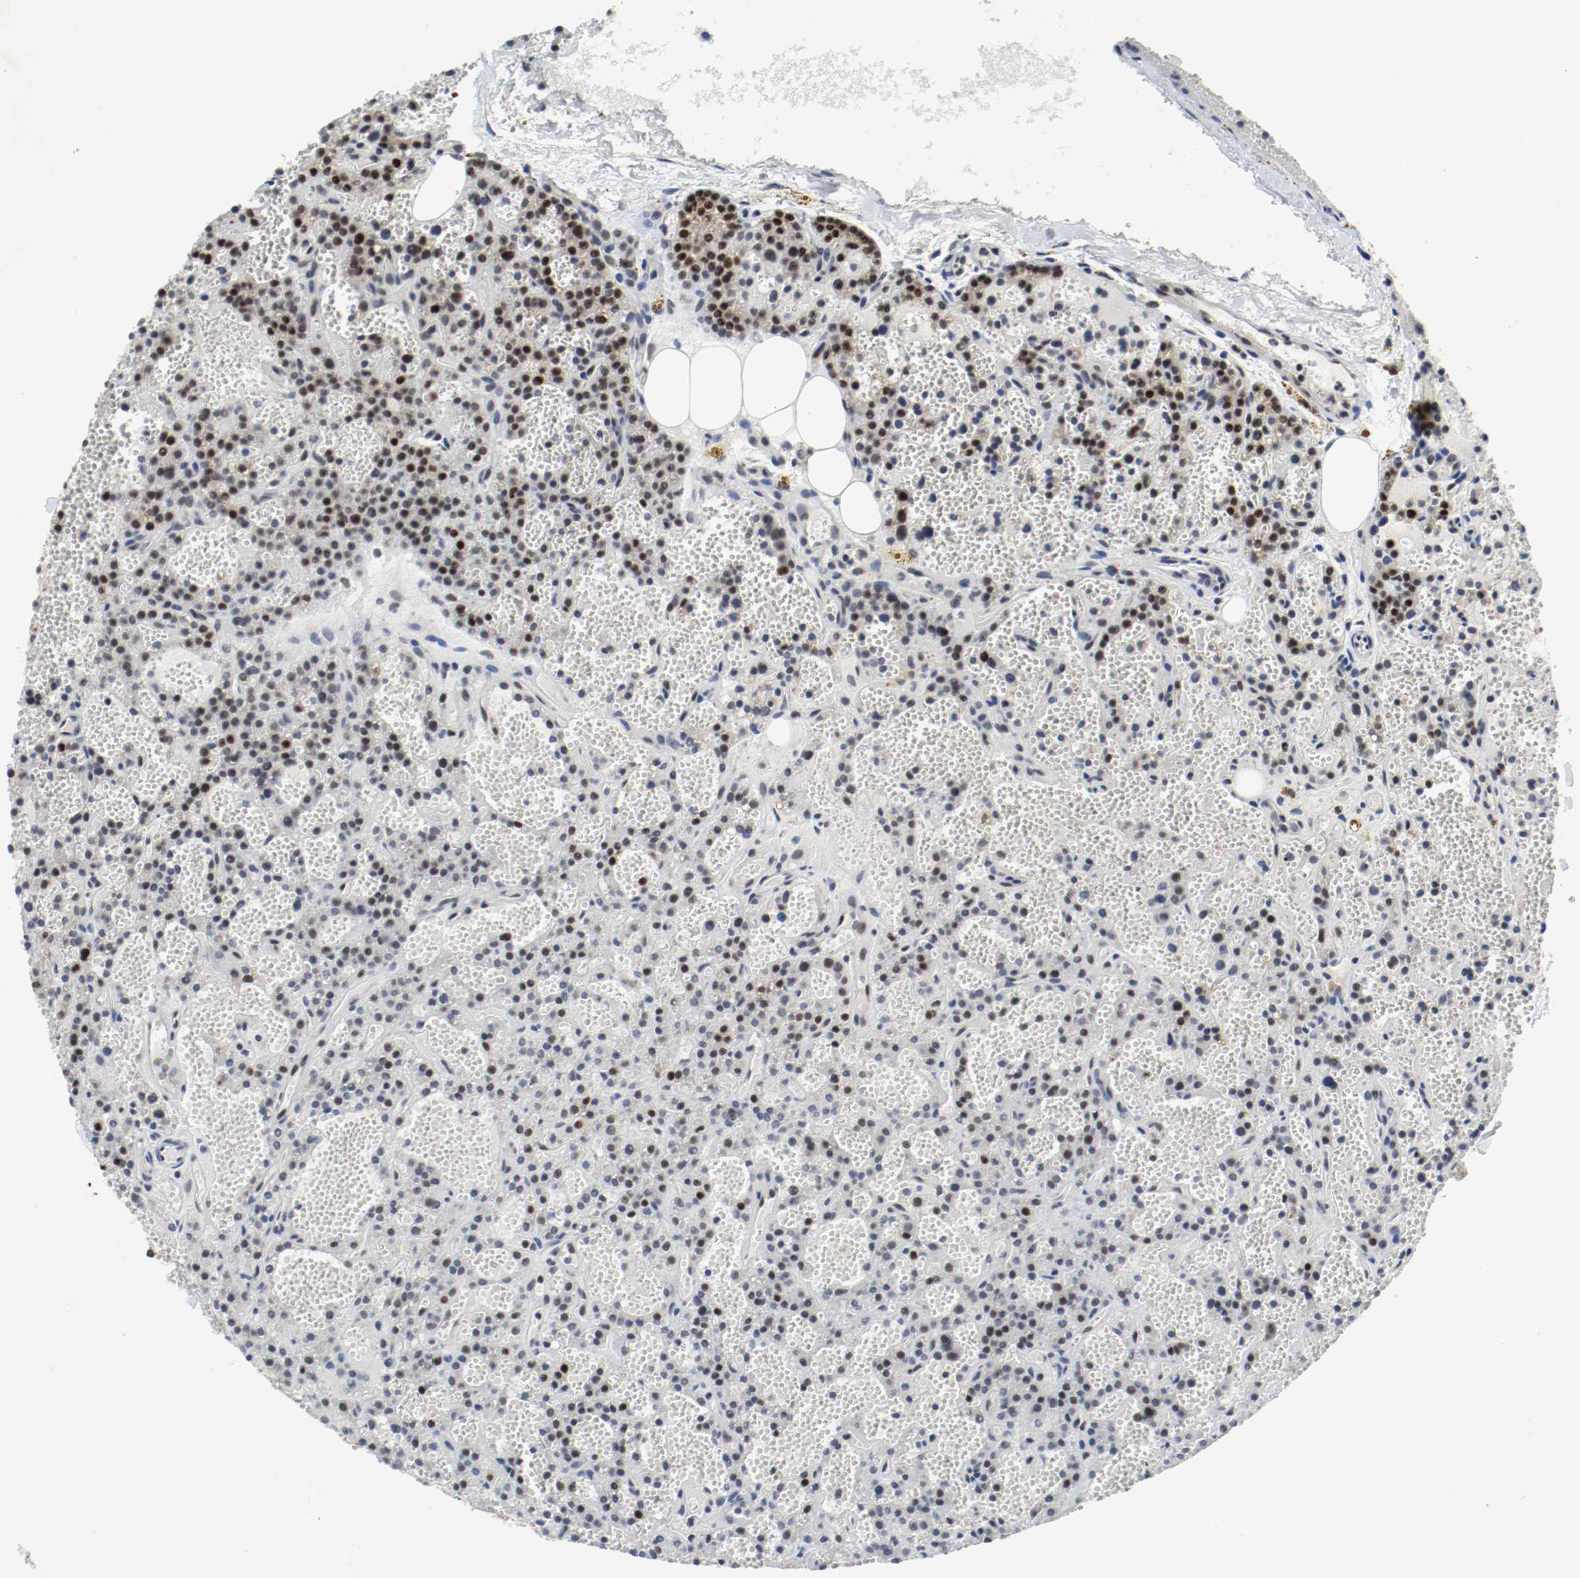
{"staining": {"intensity": "moderate", "quantity": "25%-75%", "location": "nuclear"}, "tissue": "parathyroid gland", "cell_type": "Glandular cells", "image_type": "normal", "snomed": [{"axis": "morphology", "description": "Normal tissue, NOS"}, {"axis": "topography", "description": "Parathyroid gland"}], "caption": "Protein staining of benign parathyroid gland exhibits moderate nuclear positivity in about 25%-75% of glandular cells. The staining is performed using DAB (3,3'-diaminobenzidine) brown chromogen to label protein expression. The nuclei are counter-stained blue using hematoxylin.", "gene": "ASH1L", "patient": {"sex": "male", "age": 25}}